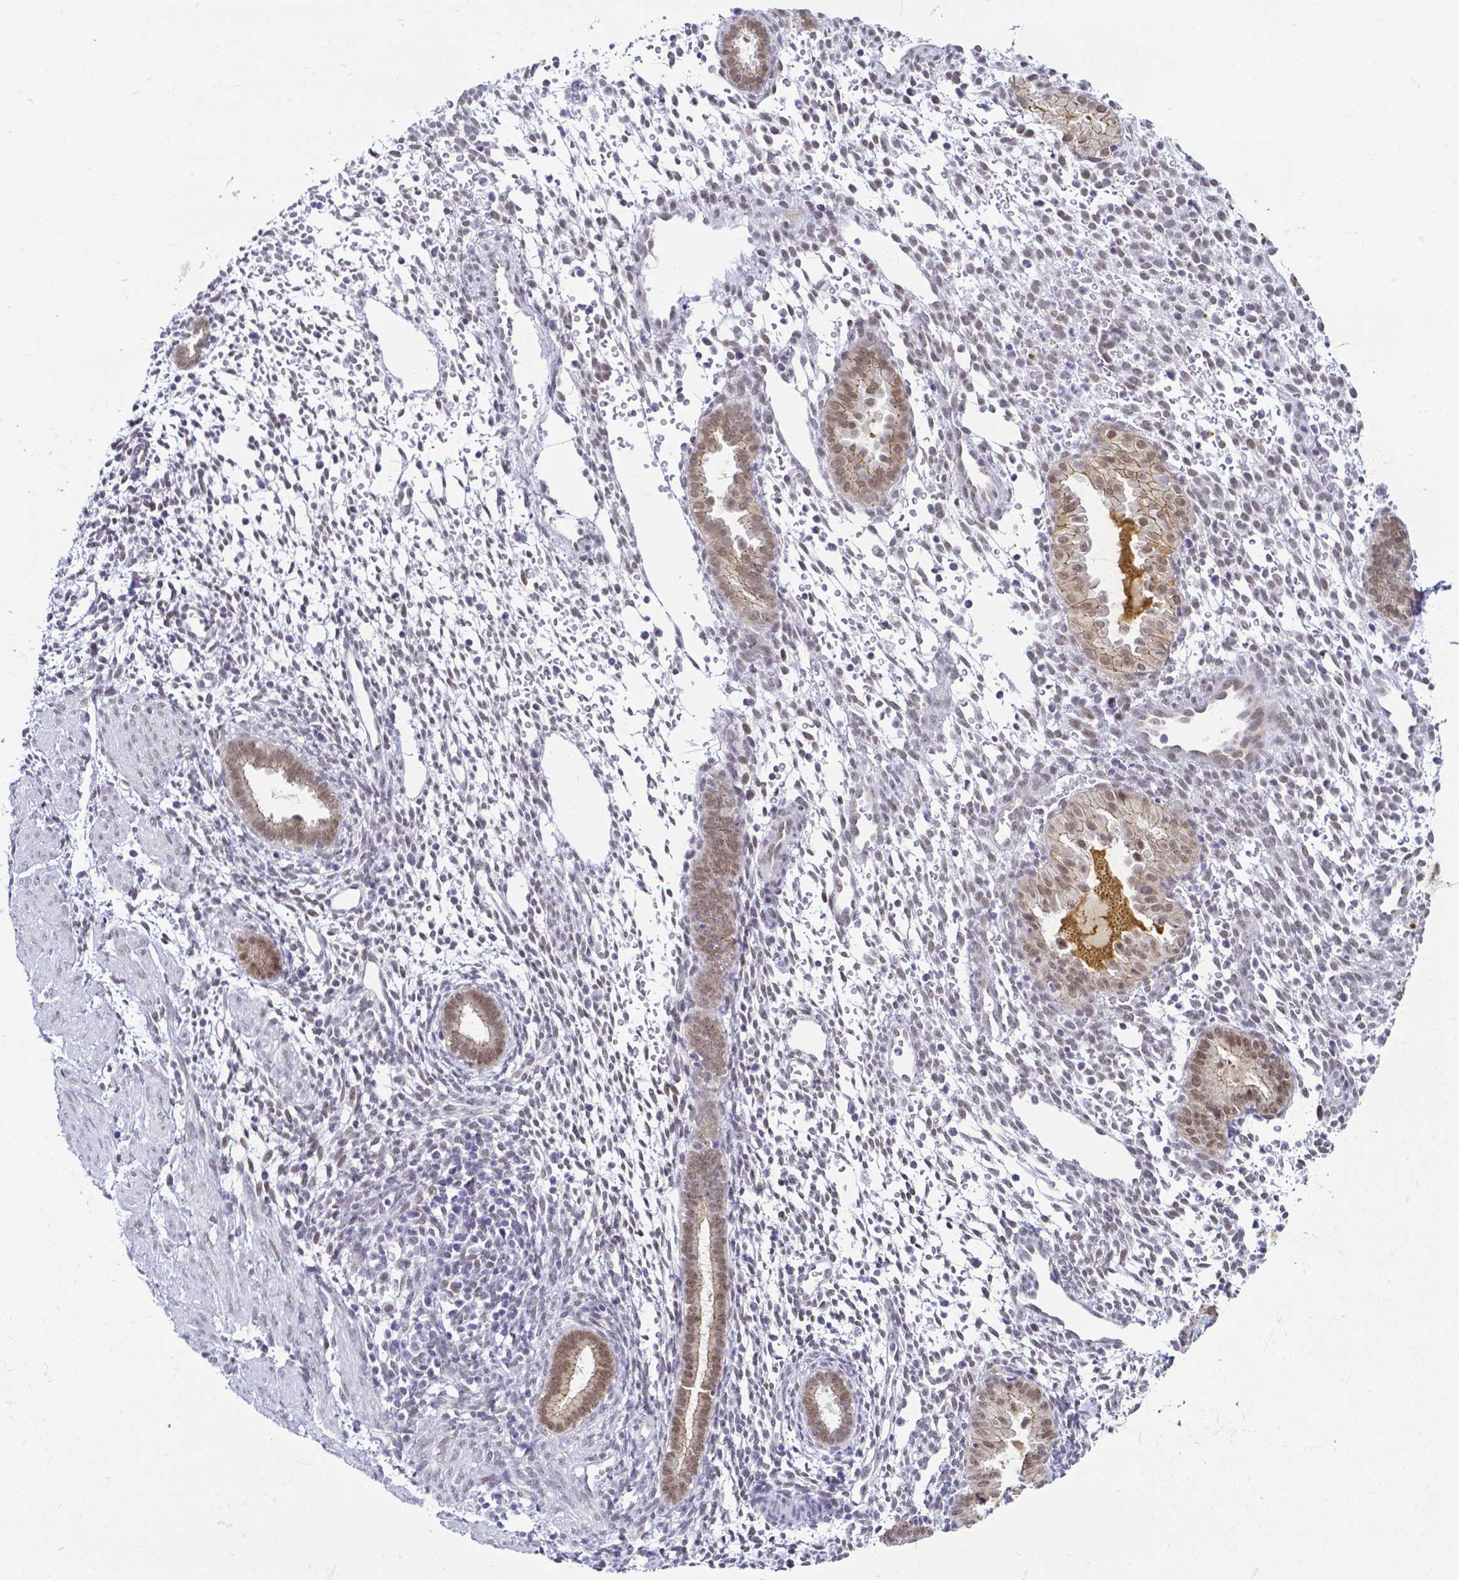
{"staining": {"intensity": "negative", "quantity": "none", "location": "none"}, "tissue": "endometrium", "cell_type": "Cells in endometrial stroma", "image_type": "normal", "snomed": [{"axis": "morphology", "description": "Normal tissue, NOS"}, {"axis": "topography", "description": "Endometrium"}], "caption": "This is a image of immunohistochemistry (IHC) staining of normal endometrium, which shows no staining in cells in endometrial stroma. (DAB IHC visualized using brightfield microscopy, high magnification).", "gene": "FAM83G", "patient": {"sex": "female", "age": 36}}